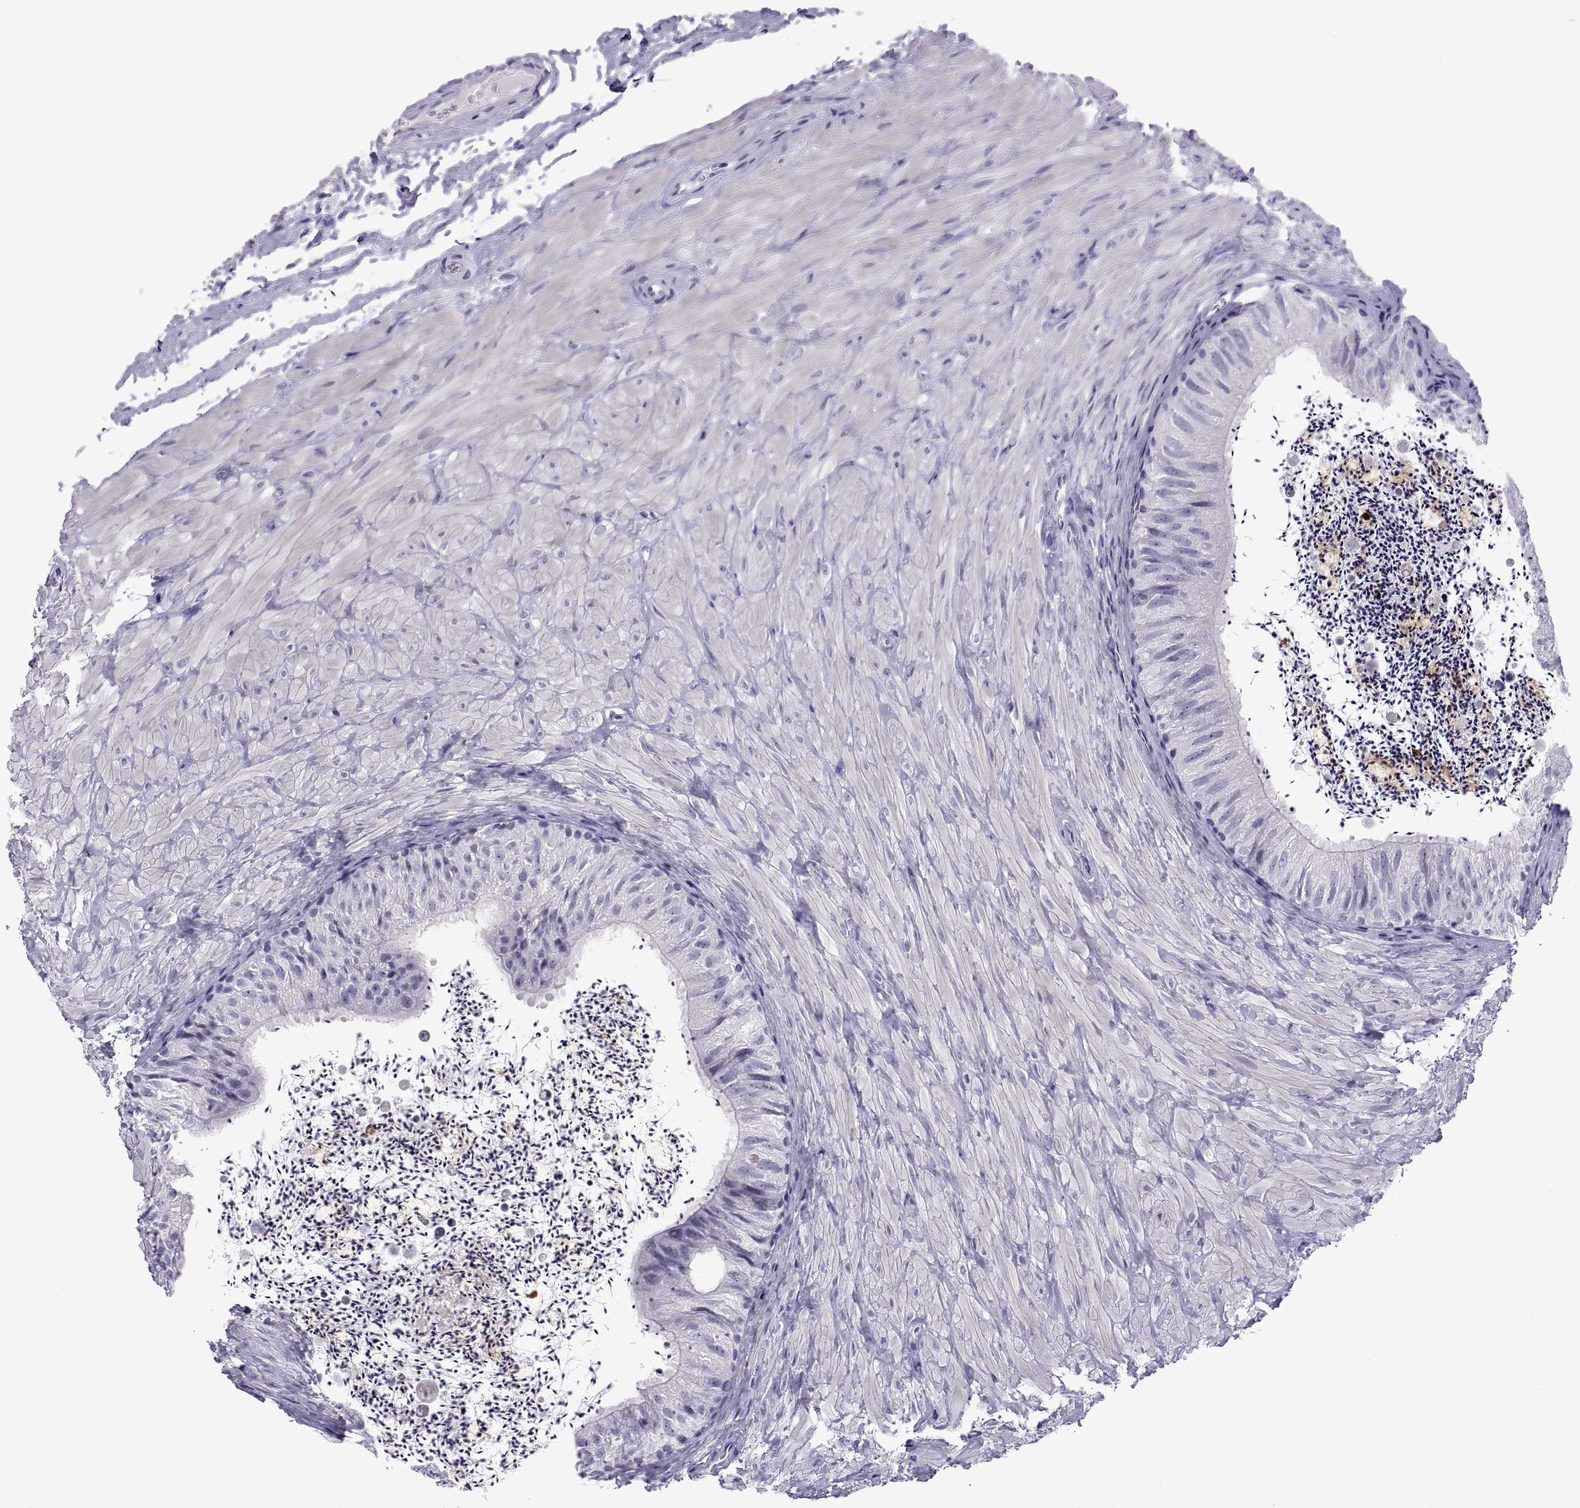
{"staining": {"intensity": "negative", "quantity": "none", "location": "none"}, "tissue": "epididymis", "cell_type": "Glandular cells", "image_type": "normal", "snomed": [{"axis": "morphology", "description": "Normal tissue, NOS"}, {"axis": "topography", "description": "Epididymis"}], "caption": "Immunohistochemical staining of unremarkable human epididymis exhibits no significant positivity in glandular cells.", "gene": "C3orf22", "patient": {"sex": "male", "age": 32}}